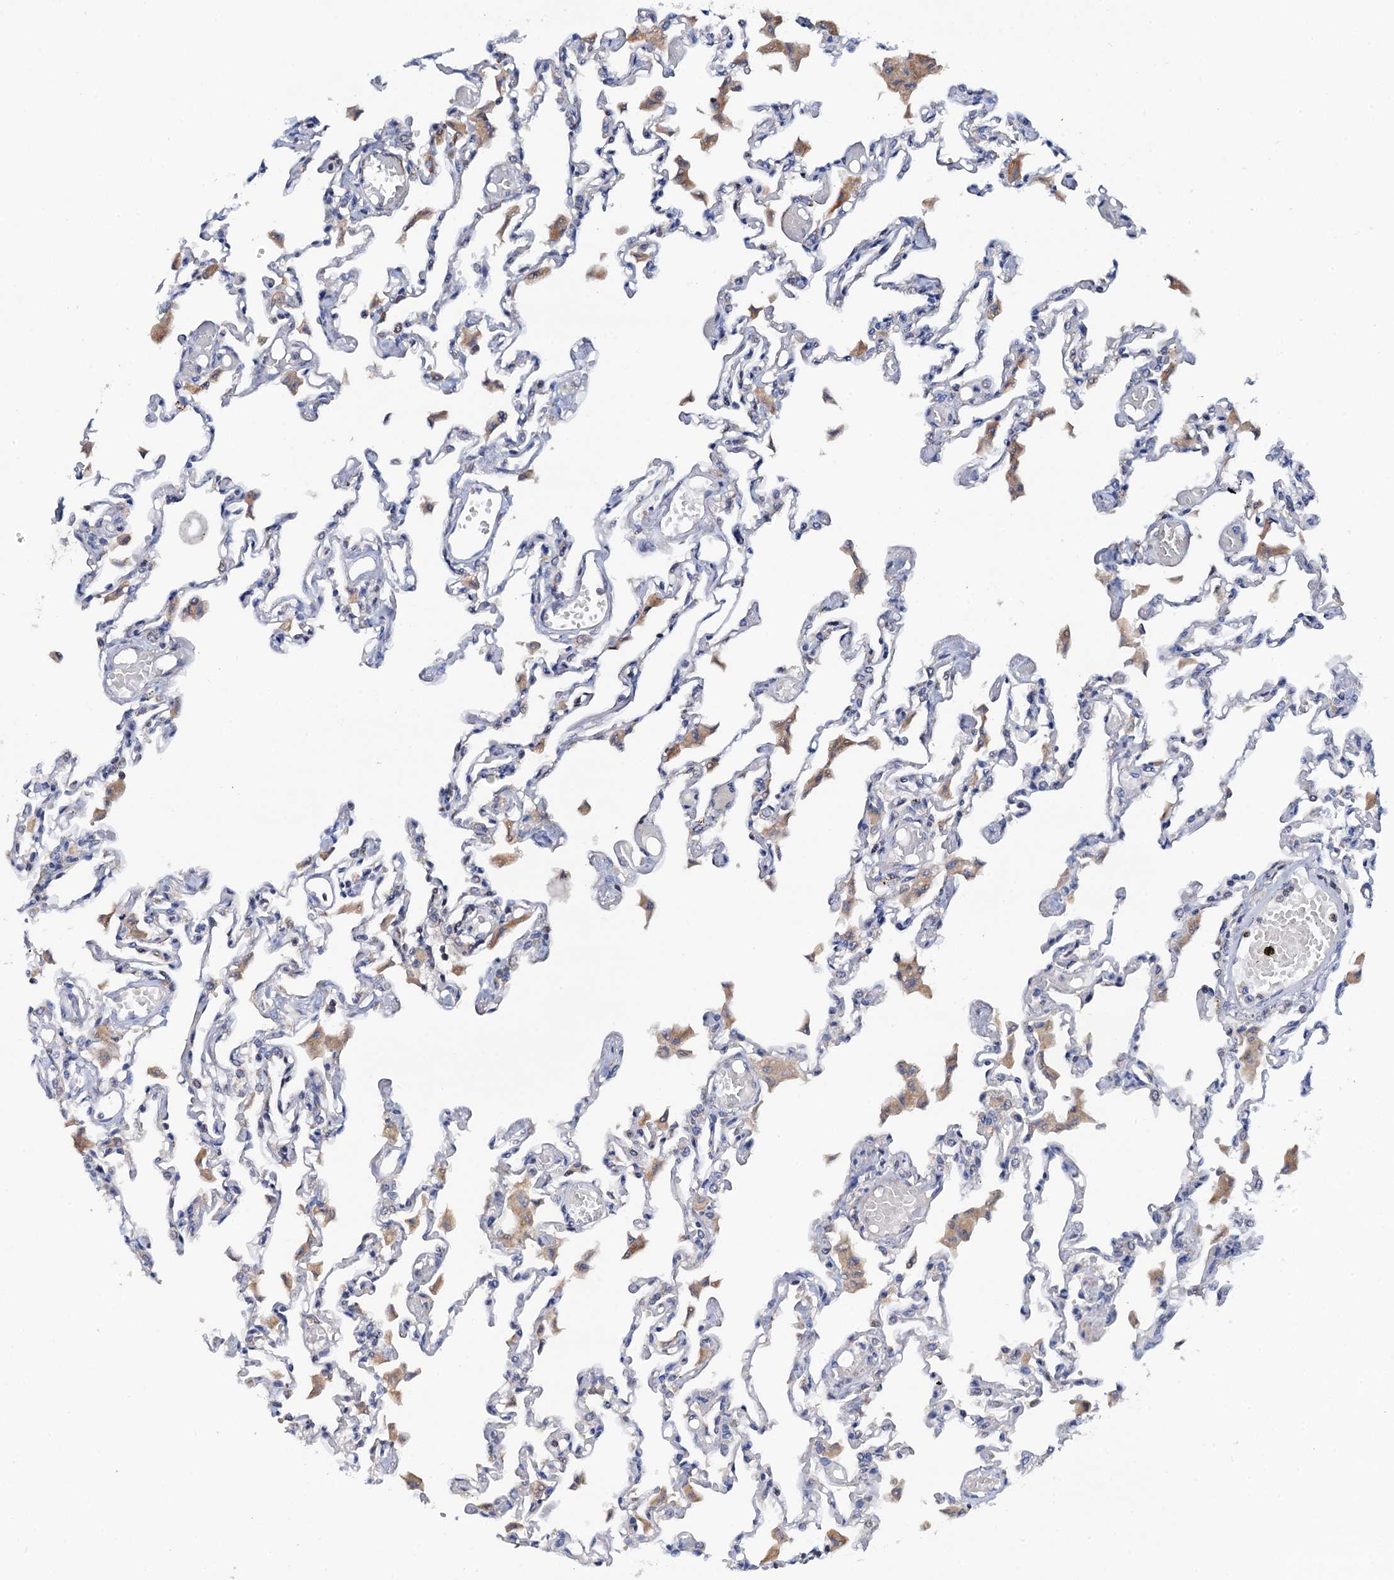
{"staining": {"intensity": "negative", "quantity": "none", "location": "none"}, "tissue": "lung", "cell_type": "Alveolar cells", "image_type": "normal", "snomed": [{"axis": "morphology", "description": "Normal tissue, NOS"}, {"axis": "topography", "description": "Bronchus"}, {"axis": "topography", "description": "Lung"}], "caption": "The histopathology image shows no staining of alveolar cells in unremarkable lung.", "gene": "MRPL48", "patient": {"sex": "female", "age": 49}}